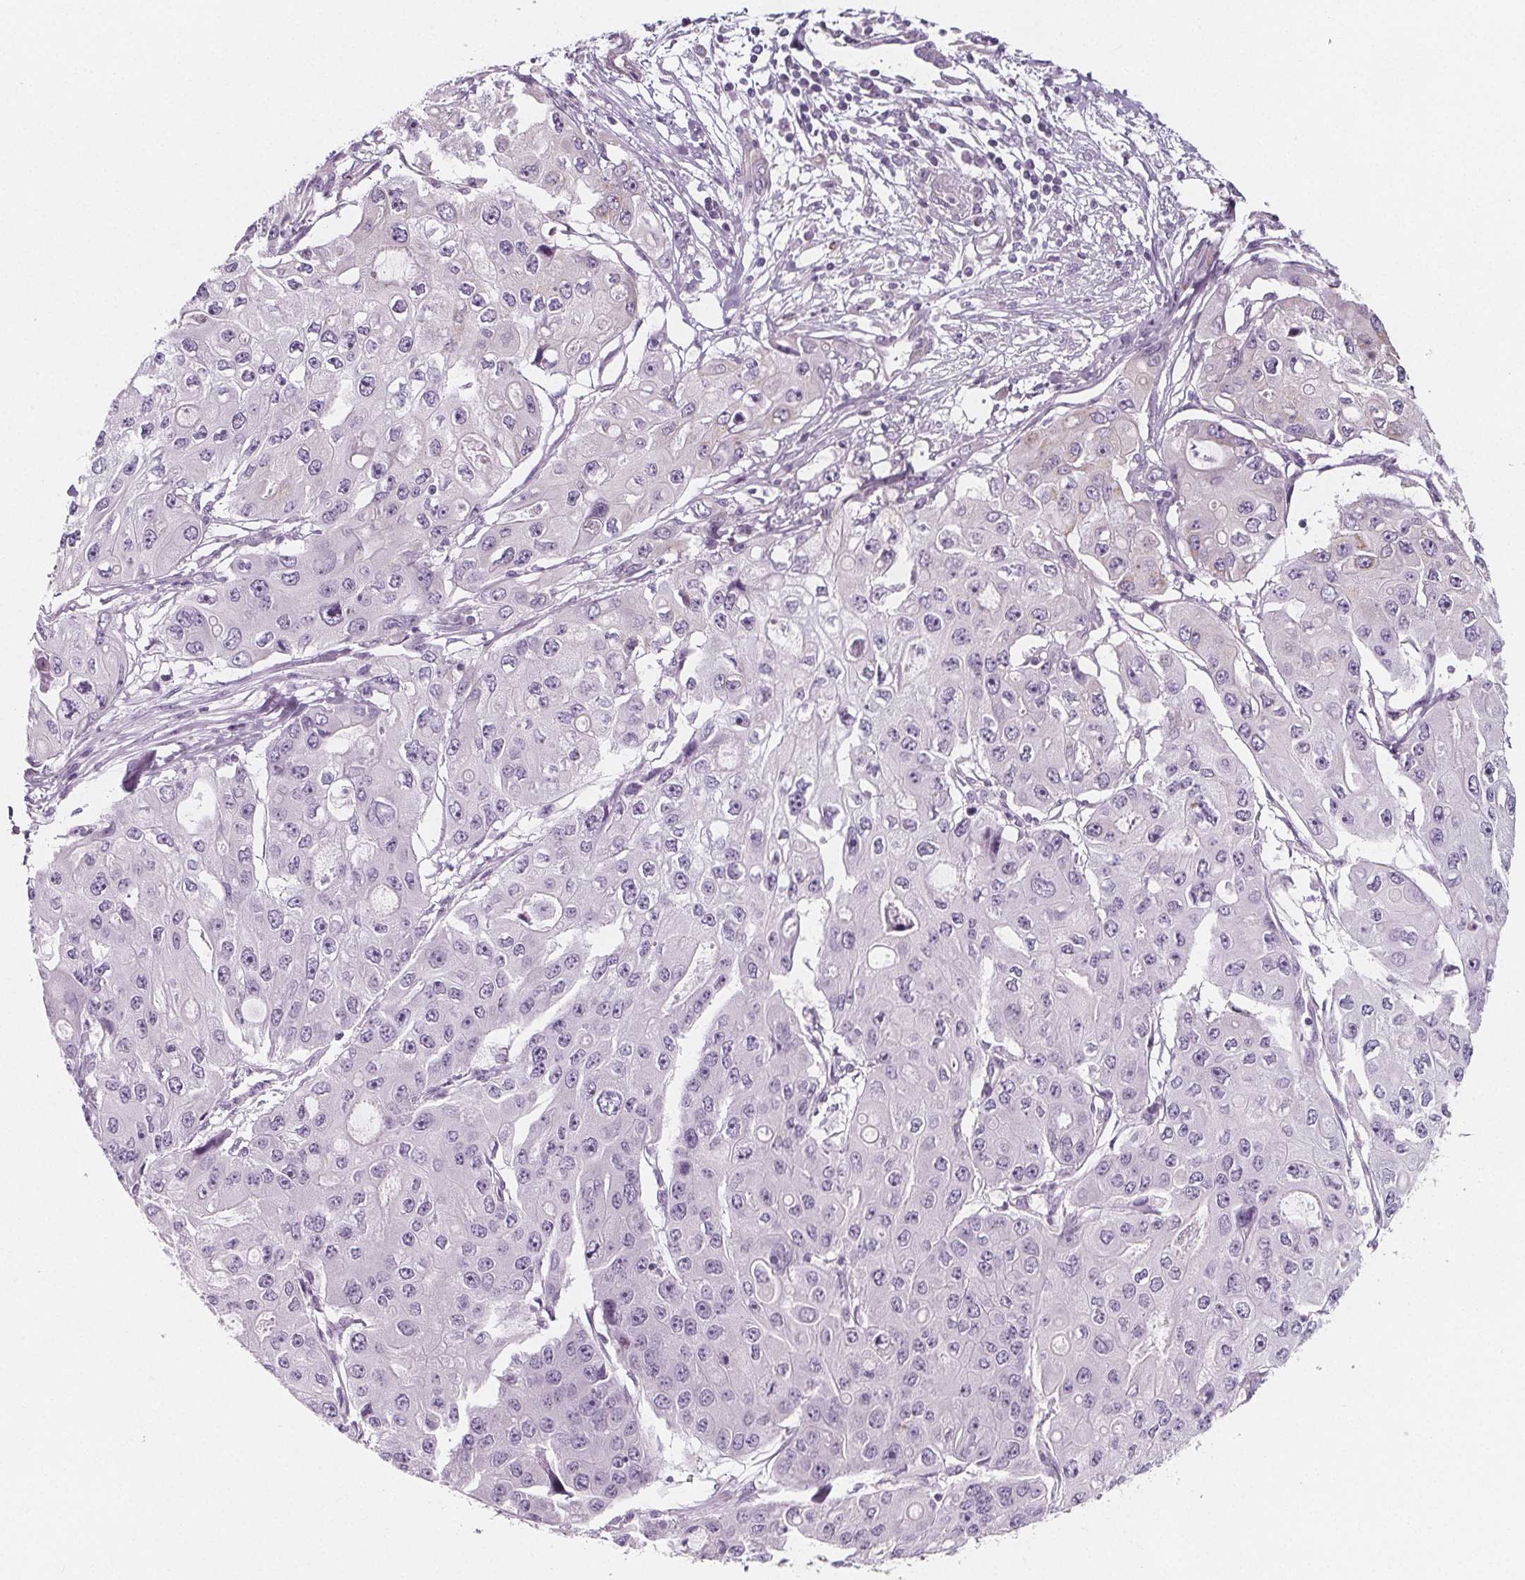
{"staining": {"intensity": "negative", "quantity": "none", "location": "none"}, "tissue": "ovarian cancer", "cell_type": "Tumor cells", "image_type": "cancer", "snomed": [{"axis": "morphology", "description": "Cystadenocarcinoma, serous, NOS"}, {"axis": "topography", "description": "Ovary"}], "caption": "A photomicrograph of ovarian serous cystadenocarcinoma stained for a protein shows no brown staining in tumor cells.", "gene": "IL17C", "patient": {"sex": "female", "age": 56}}